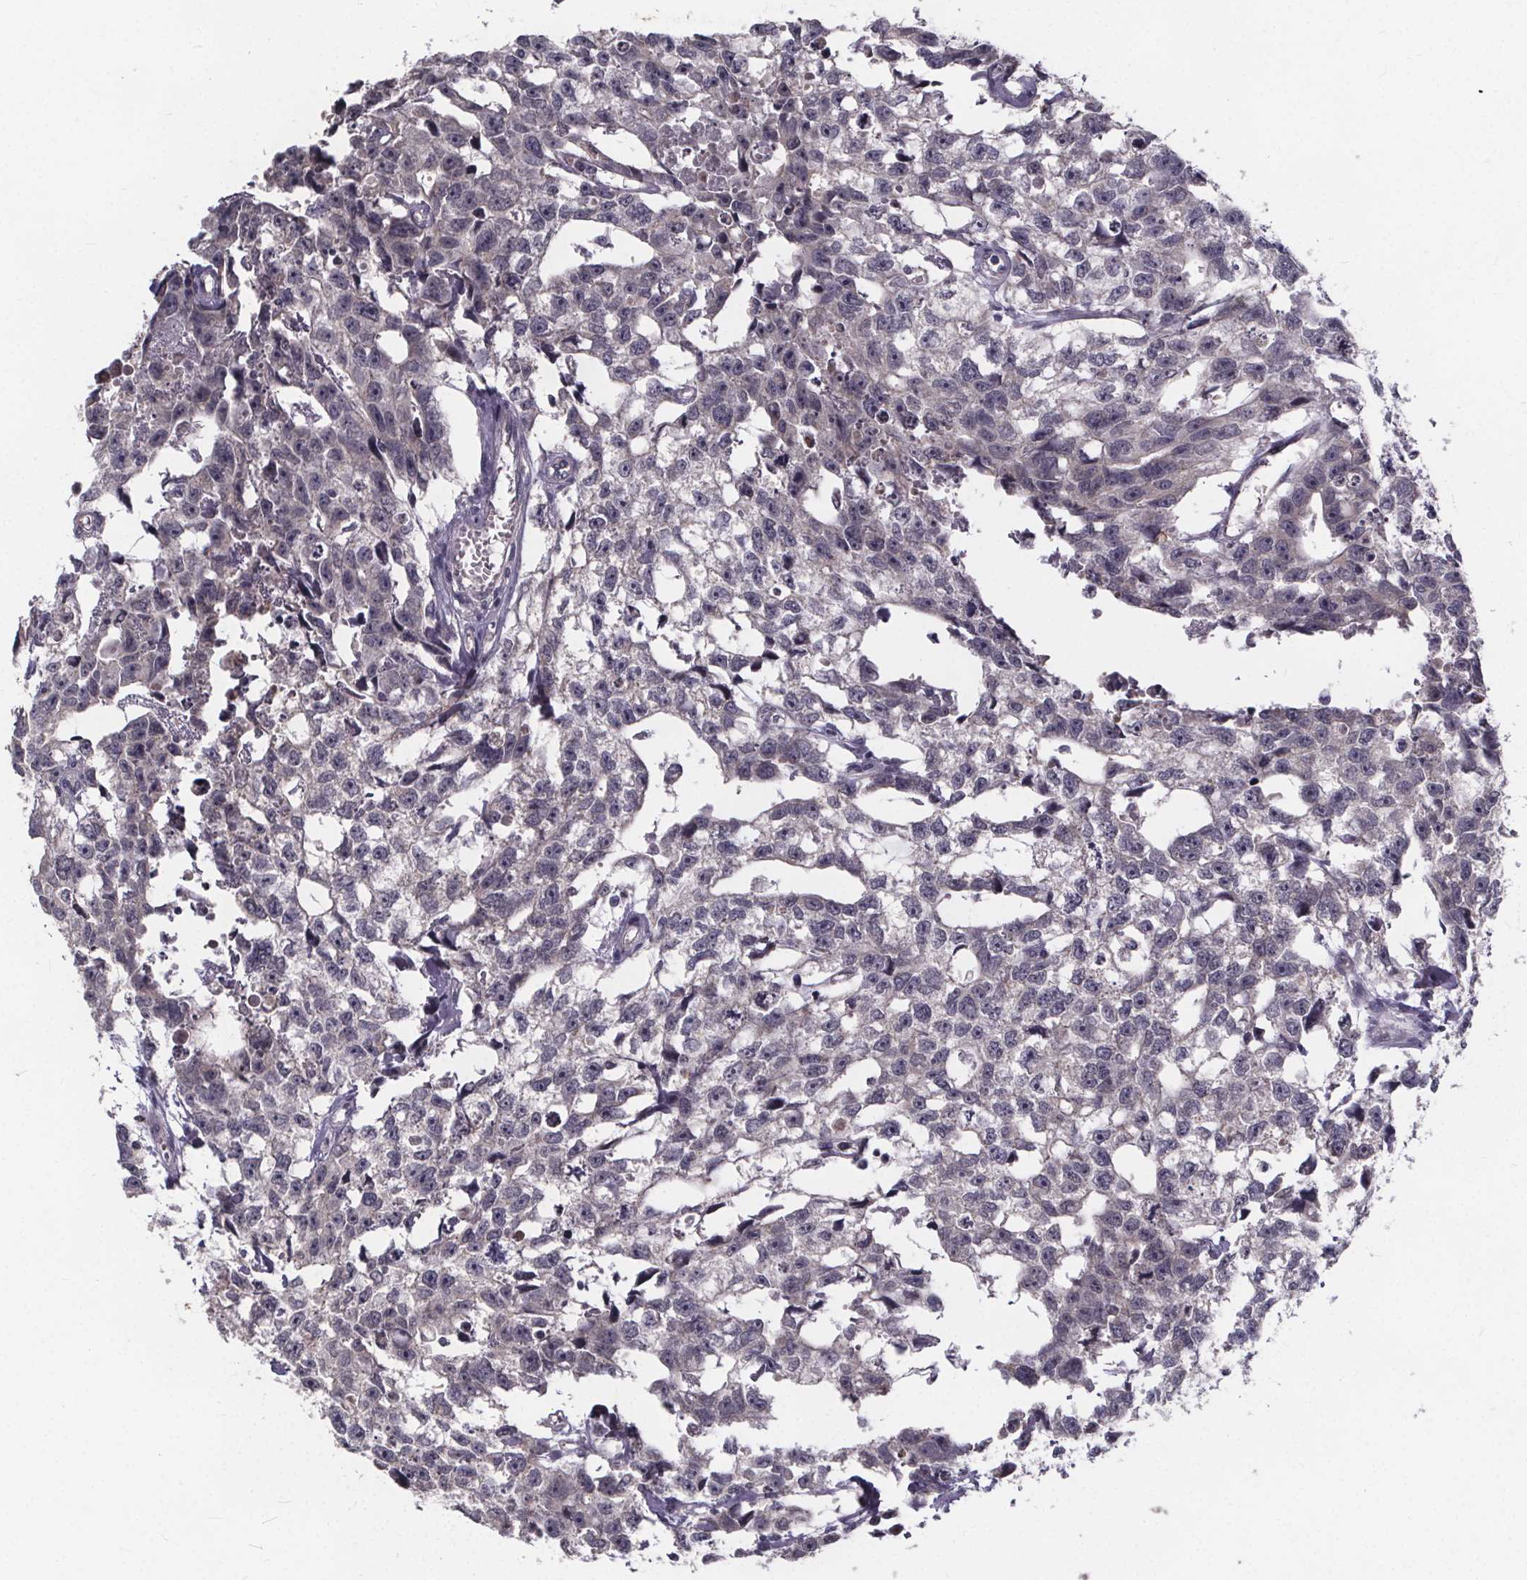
{"staining": {"intensity": "negative", "quantity": "none", "location": "none"}, "tissue": "testis cancer", "cell_type": "Tumor cells", "image_type": "cancer", "snomed": [{"axis": "morphology", "description": "Carcinoma, Embryonal, NOS"}, {"axis": "morphology", "description": "Teratoma, malignant, NOS"}, {"axis": "topography", "description": "Testis"}], "caption": "Protein analysis of testis cancer (teratoma (malignant)) displays no significant expression in tumor cells. (Stains: DAB immunohistochemistry (IHC) with hematoxylin counter stain, Microscopy: brightfield microscopy at high magnification).", "gene": "FAM181B", "patient": {"sex": "male", "age": 44}}